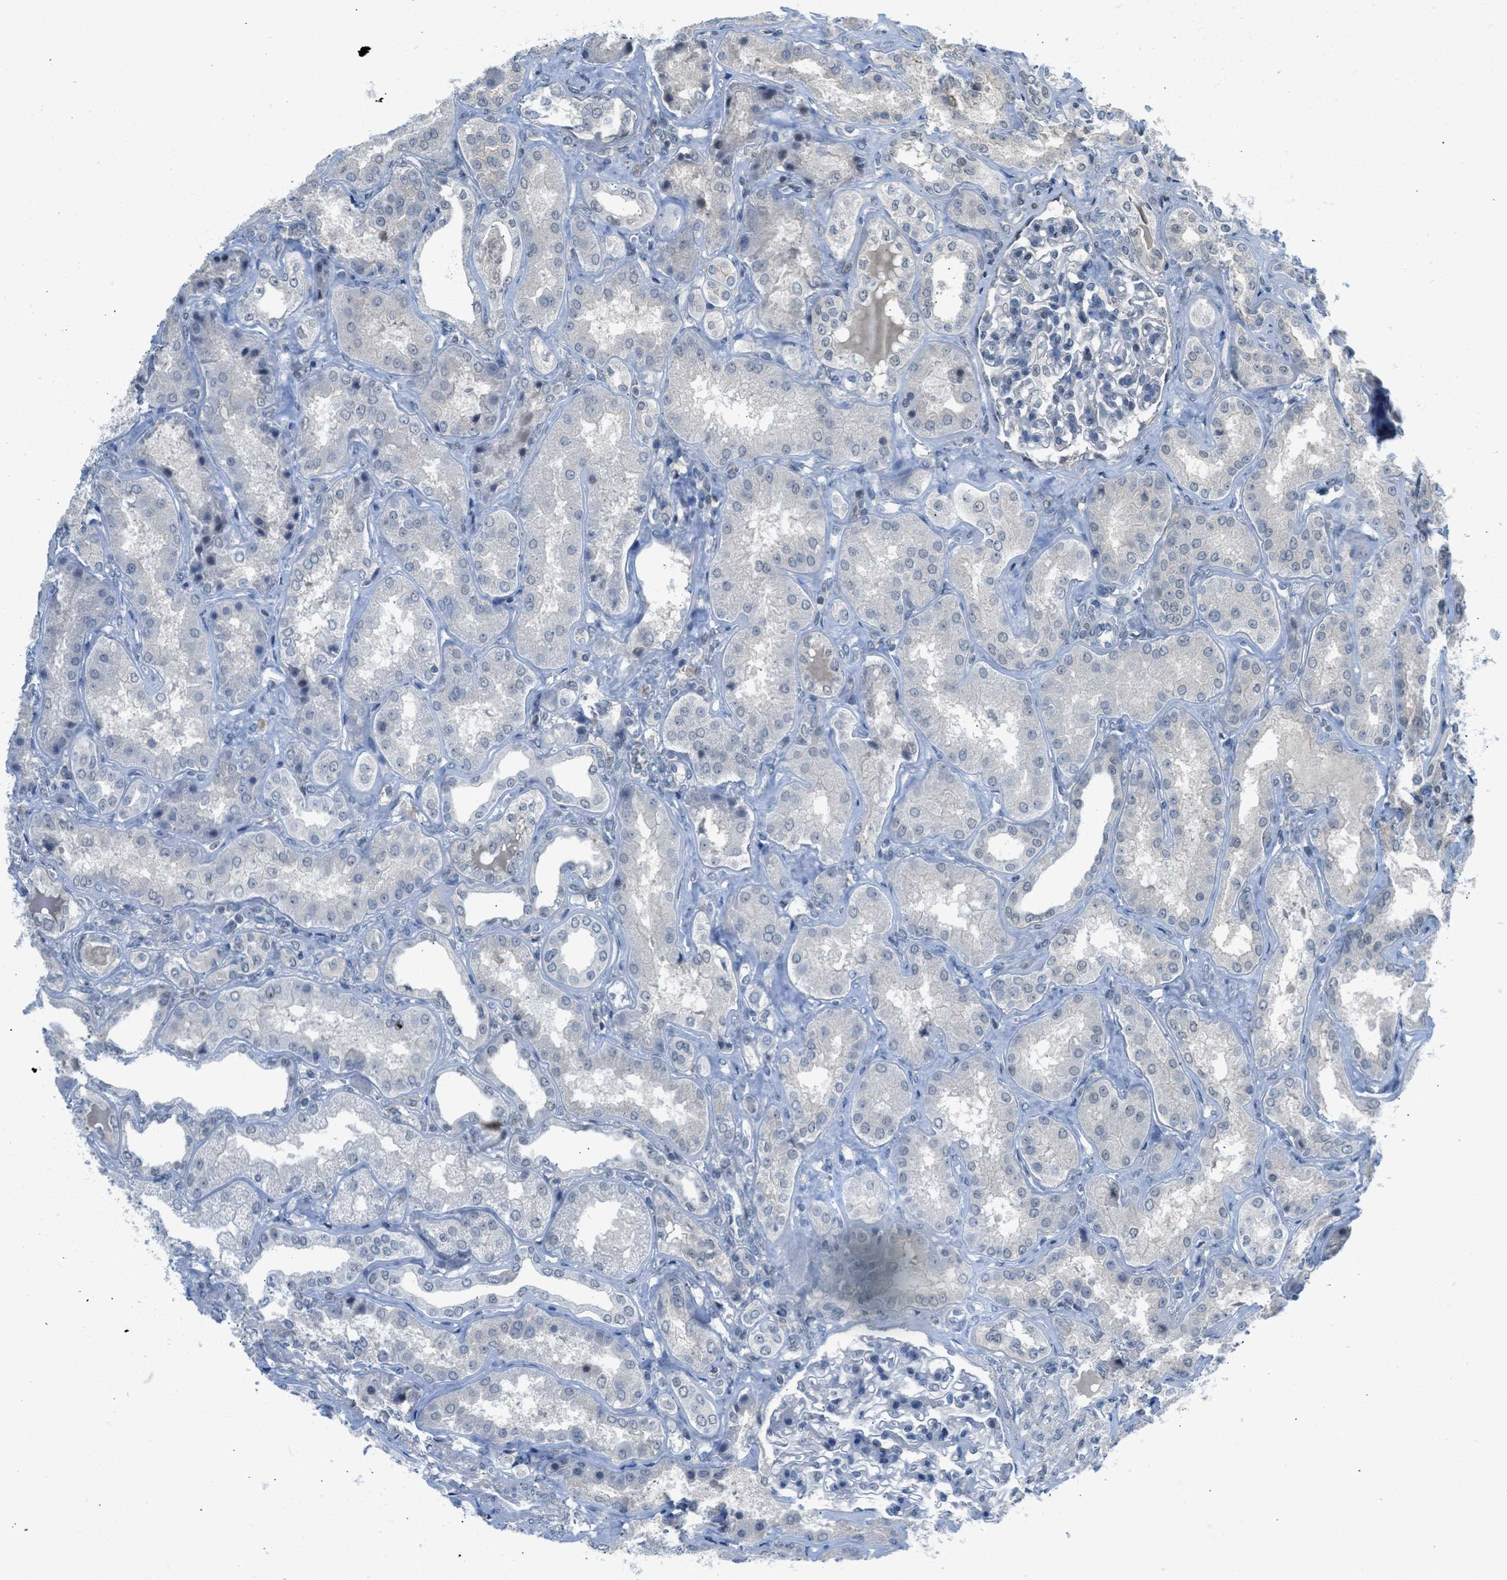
{"staining": {"intensity": "negative", "quantity": "none", "location": "none"}, "tissue": "kidney", "cell_type": "Cells in glomeruli", "image_type": "normal", "snomed": [{"axis": "morphology", "description": "Normal tissue, NOS"}, {"axis": "topography", "description": "Kidney"}], "caption": "DAB immunohistochemical staining of unremarkable kidney reveals no significant expression in cells in glomeruli.", "gene": "TTBK2", "patient": {"sex": "female", "age": 56}}